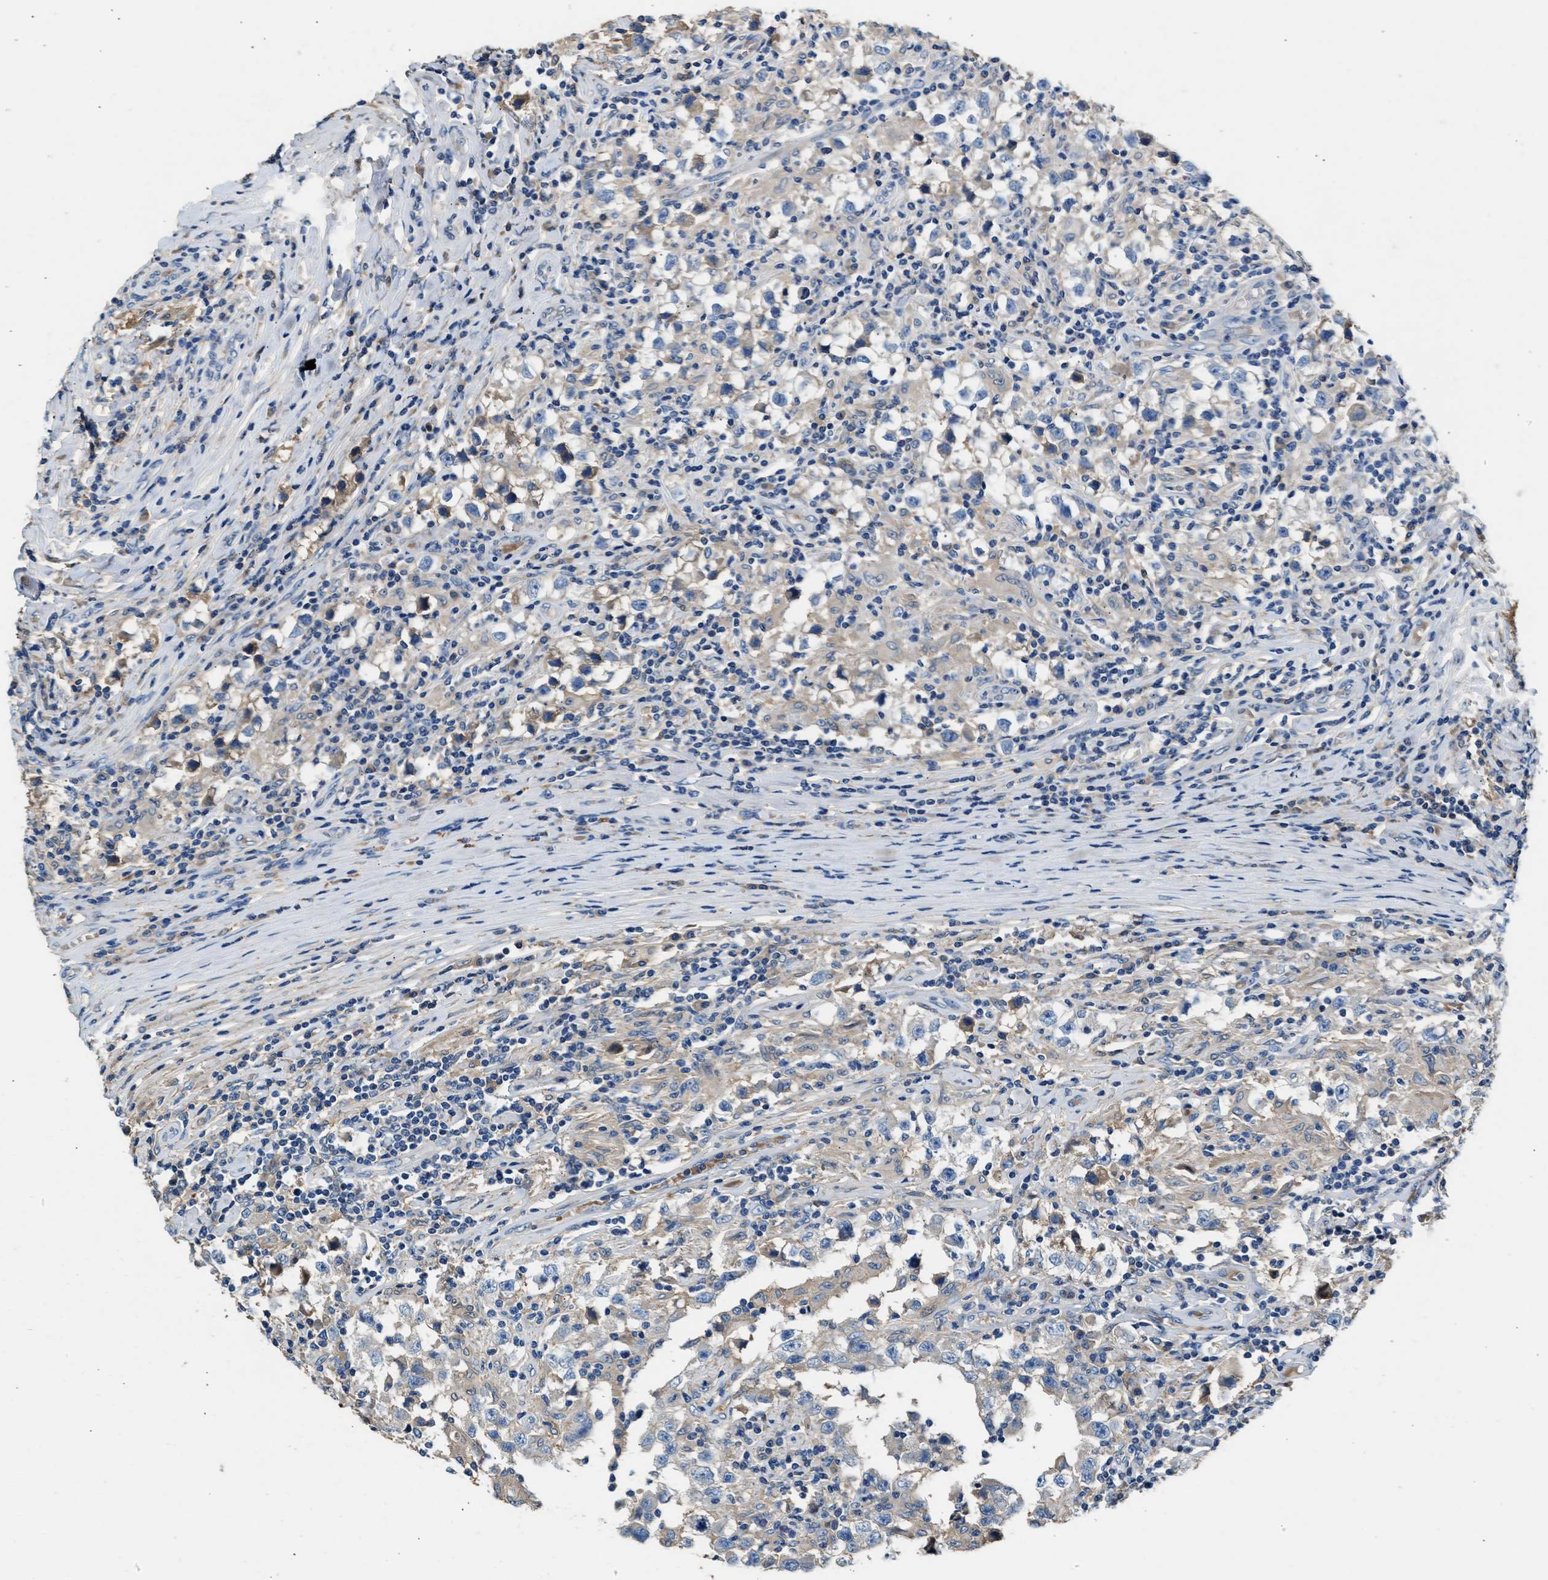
{"staining": {"intensity": "weak", "quantity": "<25%", "location": "cytoplasmic/membranous"}, "tissue": "testis cancer", "cell_type": "Tumor cells", "image_type": "cancer", "snomed": [{"axis": "morphology", "description": "Carcinoma, Embryonal, NOS"}, {"axis": "topography", "description": "Testis"}], "caption": "Tumor cells show no significant expression in testis cancer. The staining is performed using DAB brown chromogen with nuclei counter-stained in using hematoxylin.", "gene": "RWDD2B", "patient": {"sex": "male", "age": 21}}